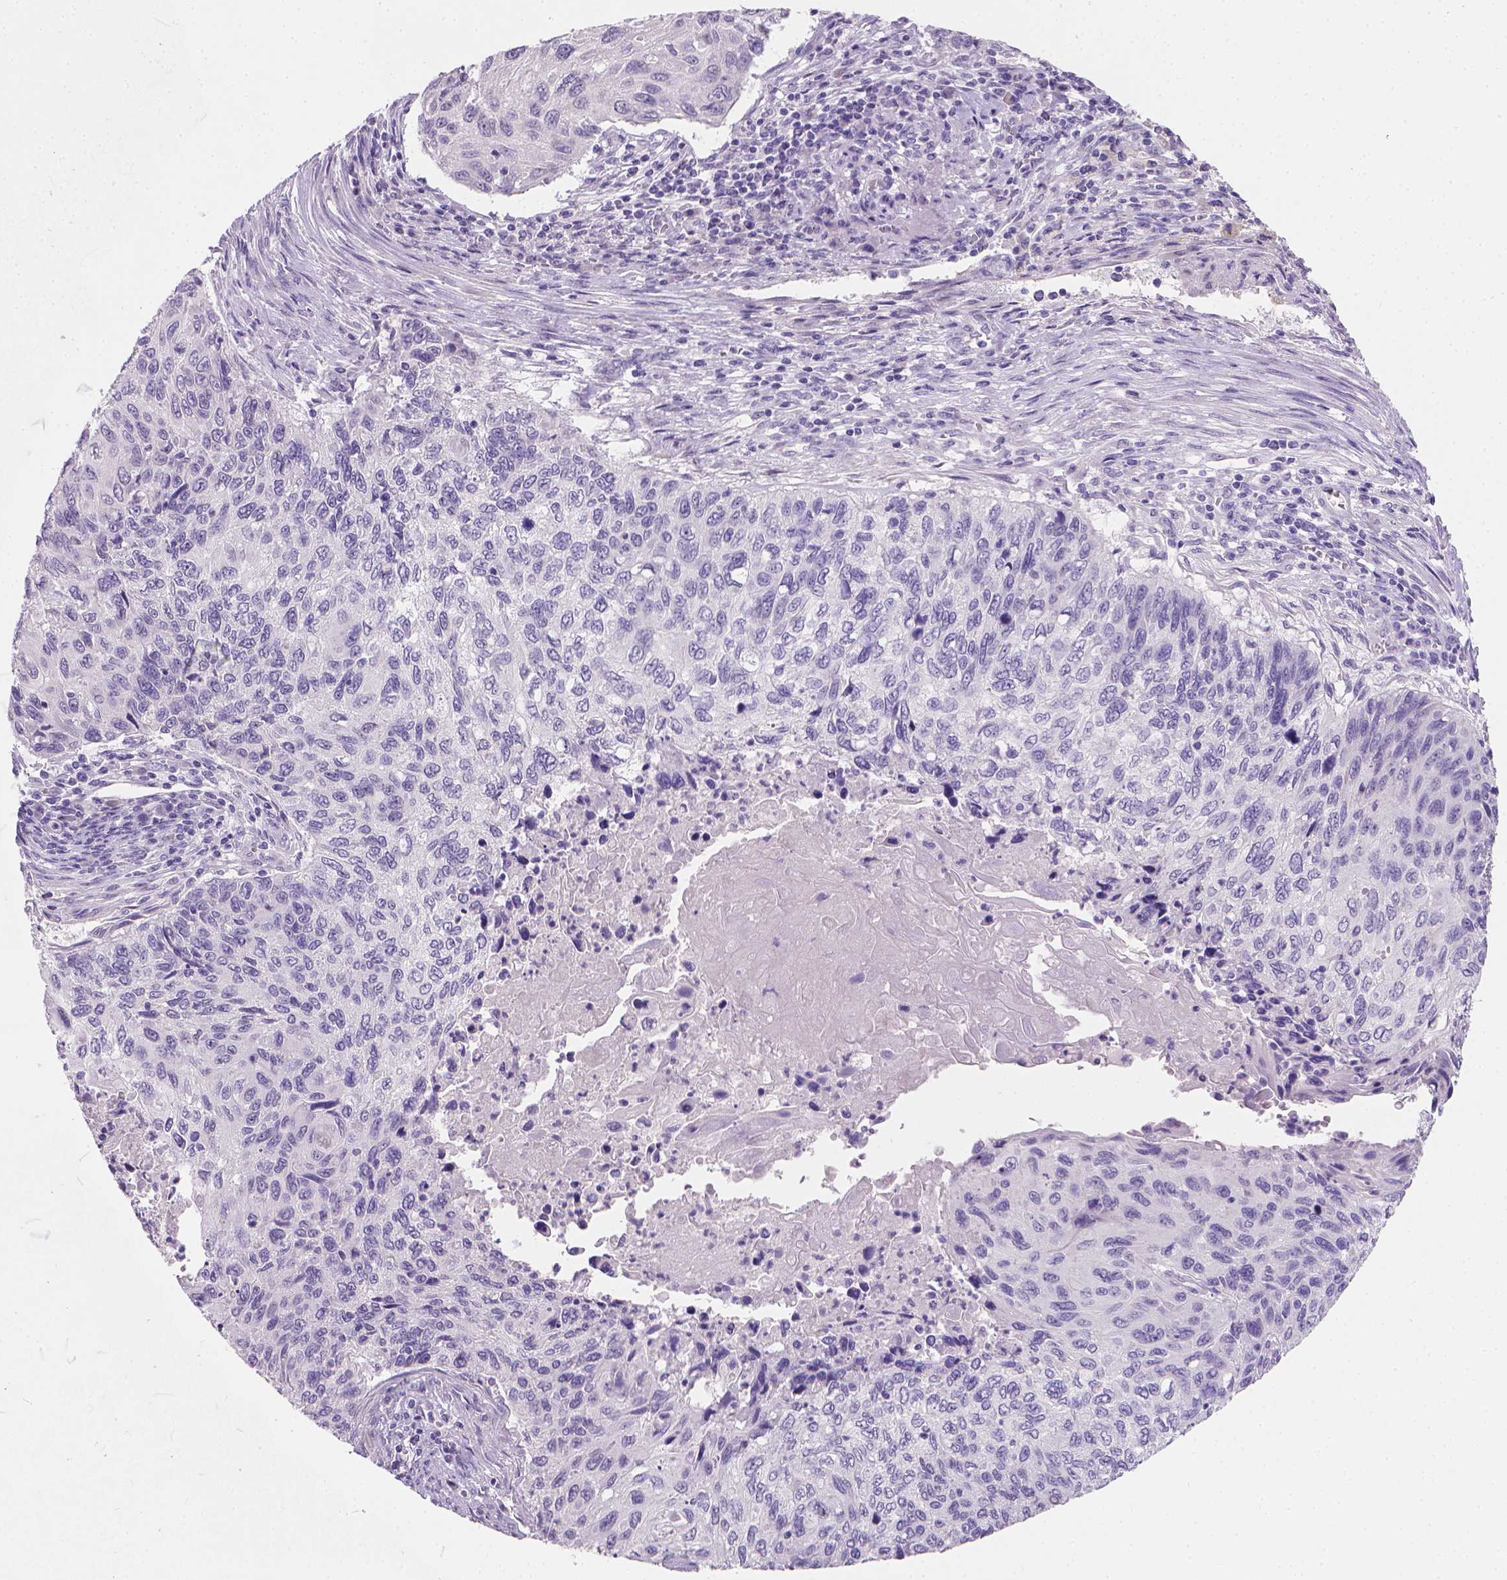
{"staining": {"intensity": "negative", "quantity": "none", "location": "none"}, "tissue": "cervical cancer", "cell_type": "Tumor cells", "image_type": "cancer", "snomed": [{"axis": "morphology", "description": "Squamous cell carcinoma, NOS"}, {"axis": "topography", "description": "Cervix"}], "caption": "Immunohistochemistry (IHC) histopathology image of cervical cancer (squamous cell carcinoma) stained for a protein (brown), which reveals no positivity in tumor cells. The staining was performed using DAB to visualize the protein expression in brown, while the nuclei were stained in blue with hematoxylin (Magnification: 20x).", "gene": "TNNI2", "patient": {"sex": "female", "age": 70}}